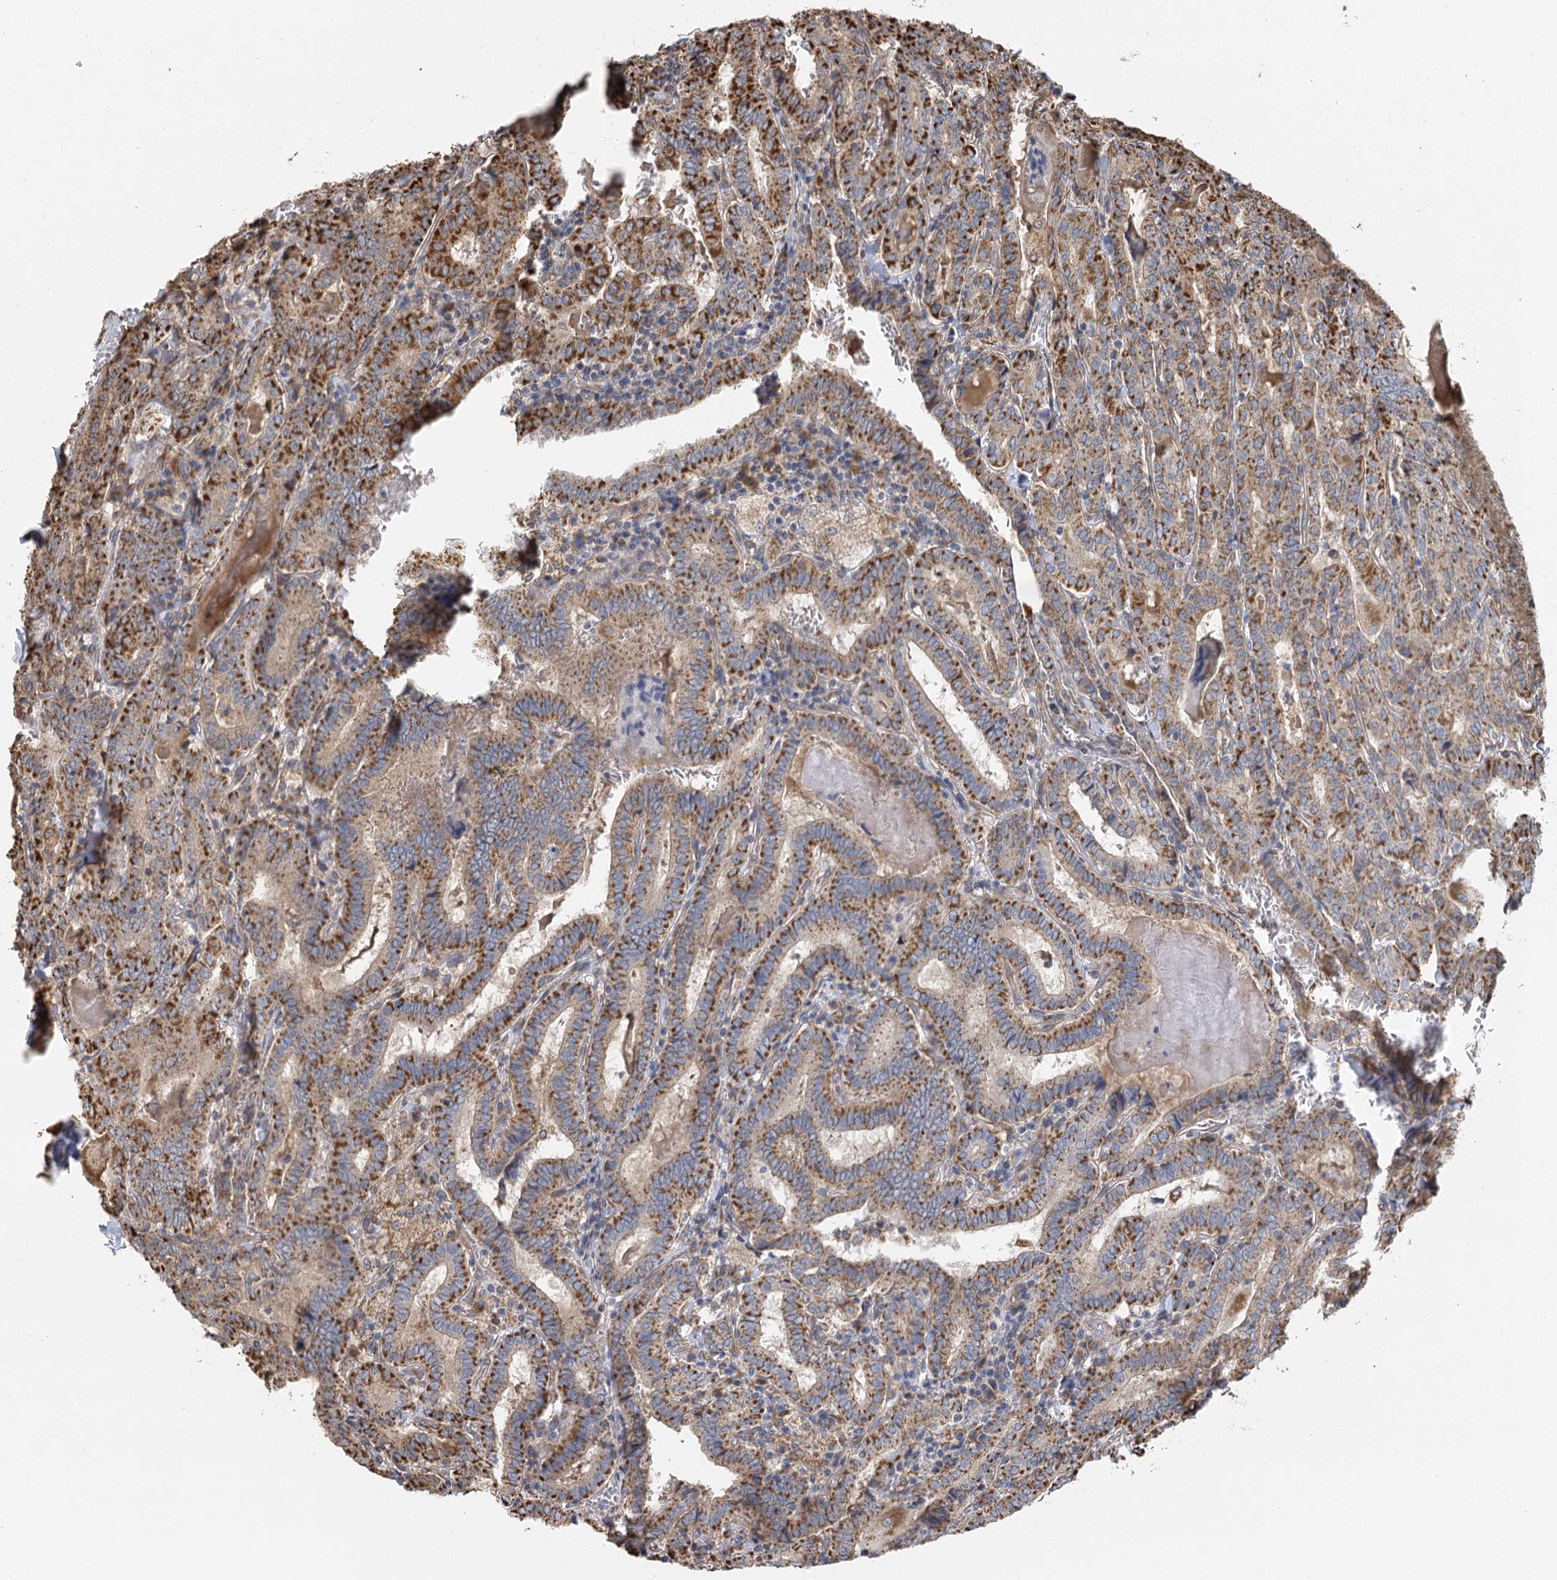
{"staining": {"intensity": "moderate", "quantity": ">75%", "location": "cytoplasmic/membranous"}, "tissue": "thyroid cancer", "cell_type": "Tumor cells", "image_type": "cancer", "snomed": [{"axis": "morphology", "description": "Papillary adenocarcinoma, NOS"}, {"axis": "topography", "description": "Thyroid gland"}], "caption": "About >75% of tumor cells in human papillary adenocarcinoma (thyroid) show moderate cytoplasmic/membranous protein staining as visualized by brown immunohistochemical staining.", "gene": "IL11RA", "patient": {"sex": "female", "age": 72}}